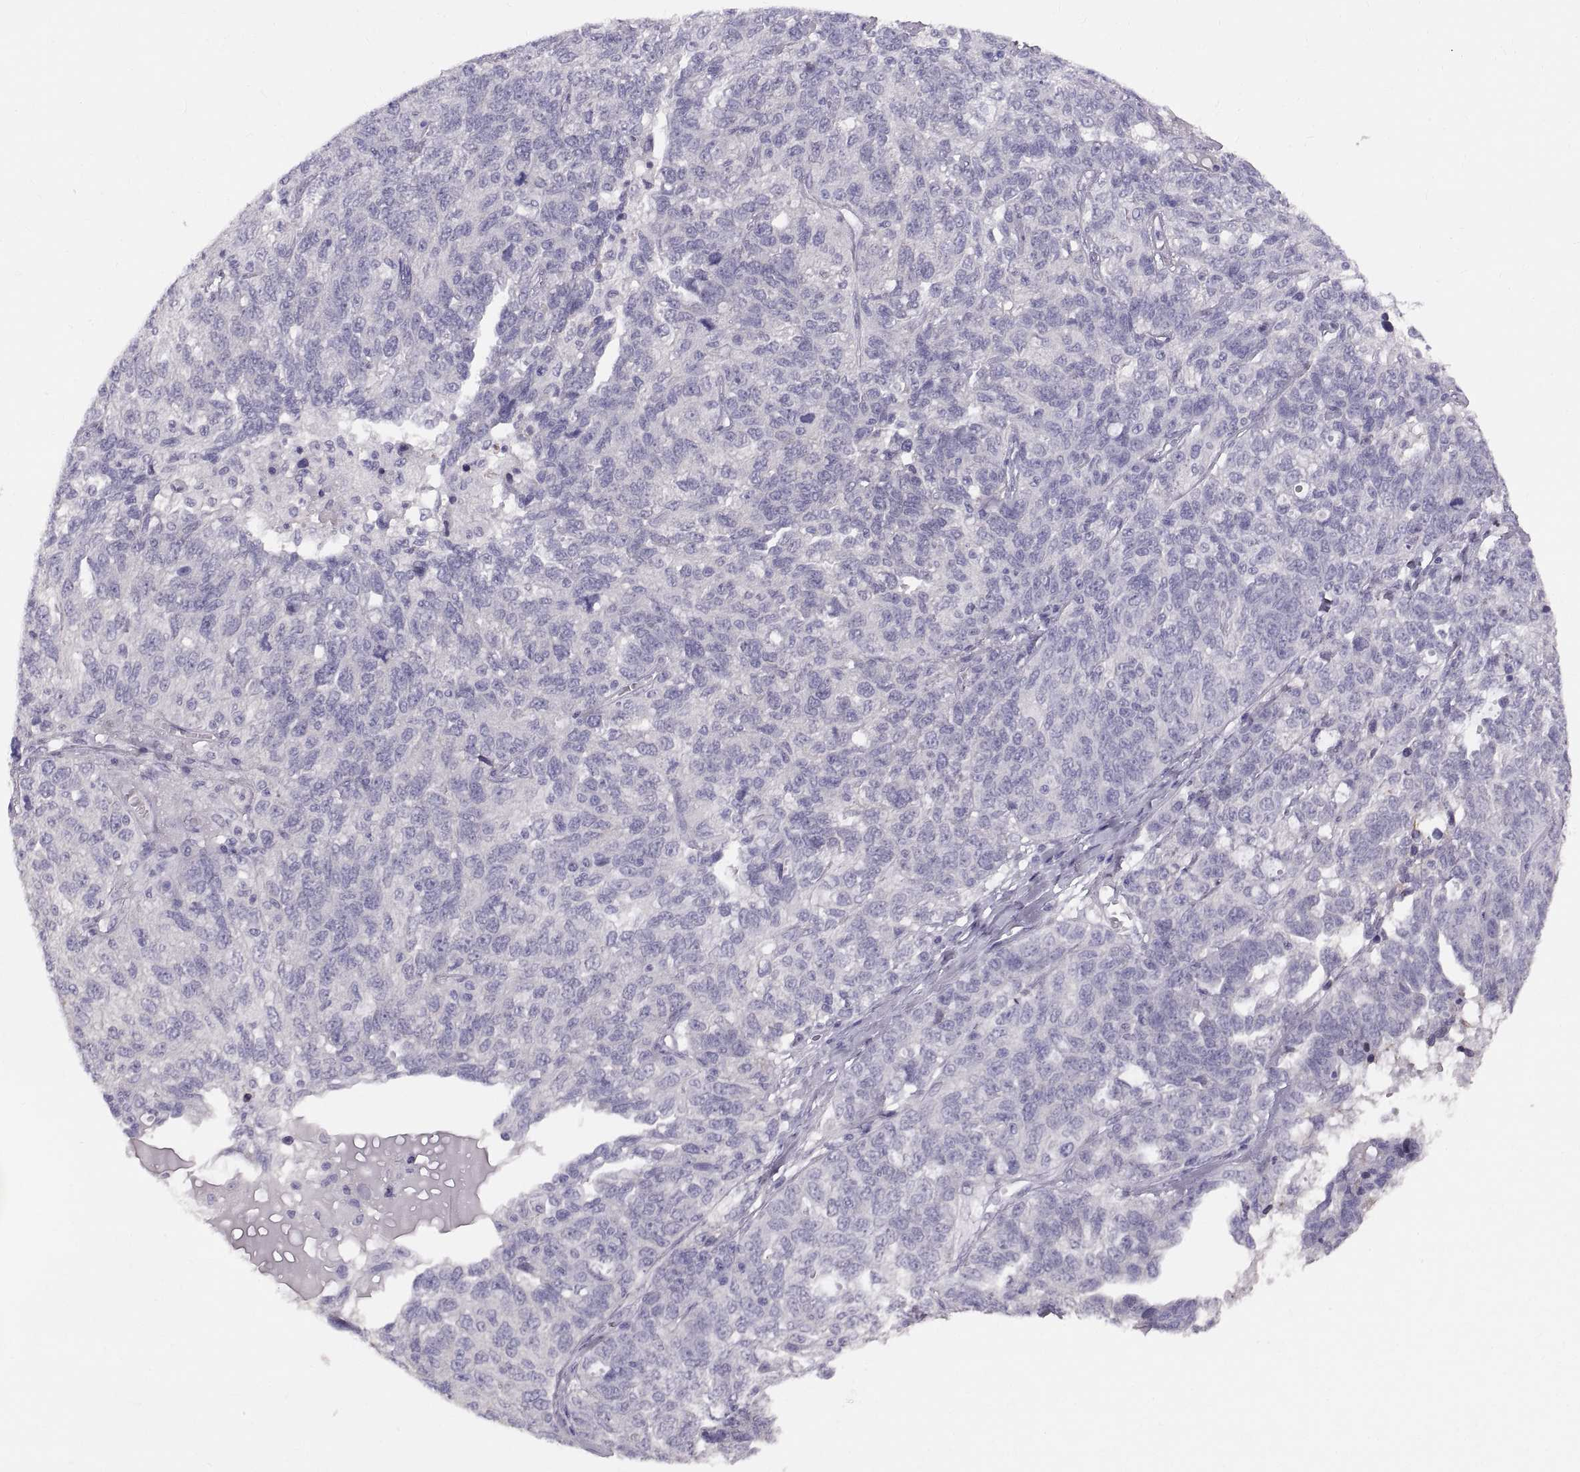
{"staining": {"intensity": "negative", "quantity": "none", "location": "none"}, "tissue": "ovarian cancer", "cell_type": "Tumor cells", "image_type": "cancer", "snomed": [{"axis": "morphology", "description": "Cystadenocarcinoma, serous, NOS"}, {"axis": "topography", "description": "Ovary"}], "caption": "This is an immunohistochemistry (IHC) histopathology image of human serous cystadenocarcinoma (ovarian). There is no staining in tumor cells.", "gene": "SPACDR", "patient": {"sex": "female", "age": 71}}